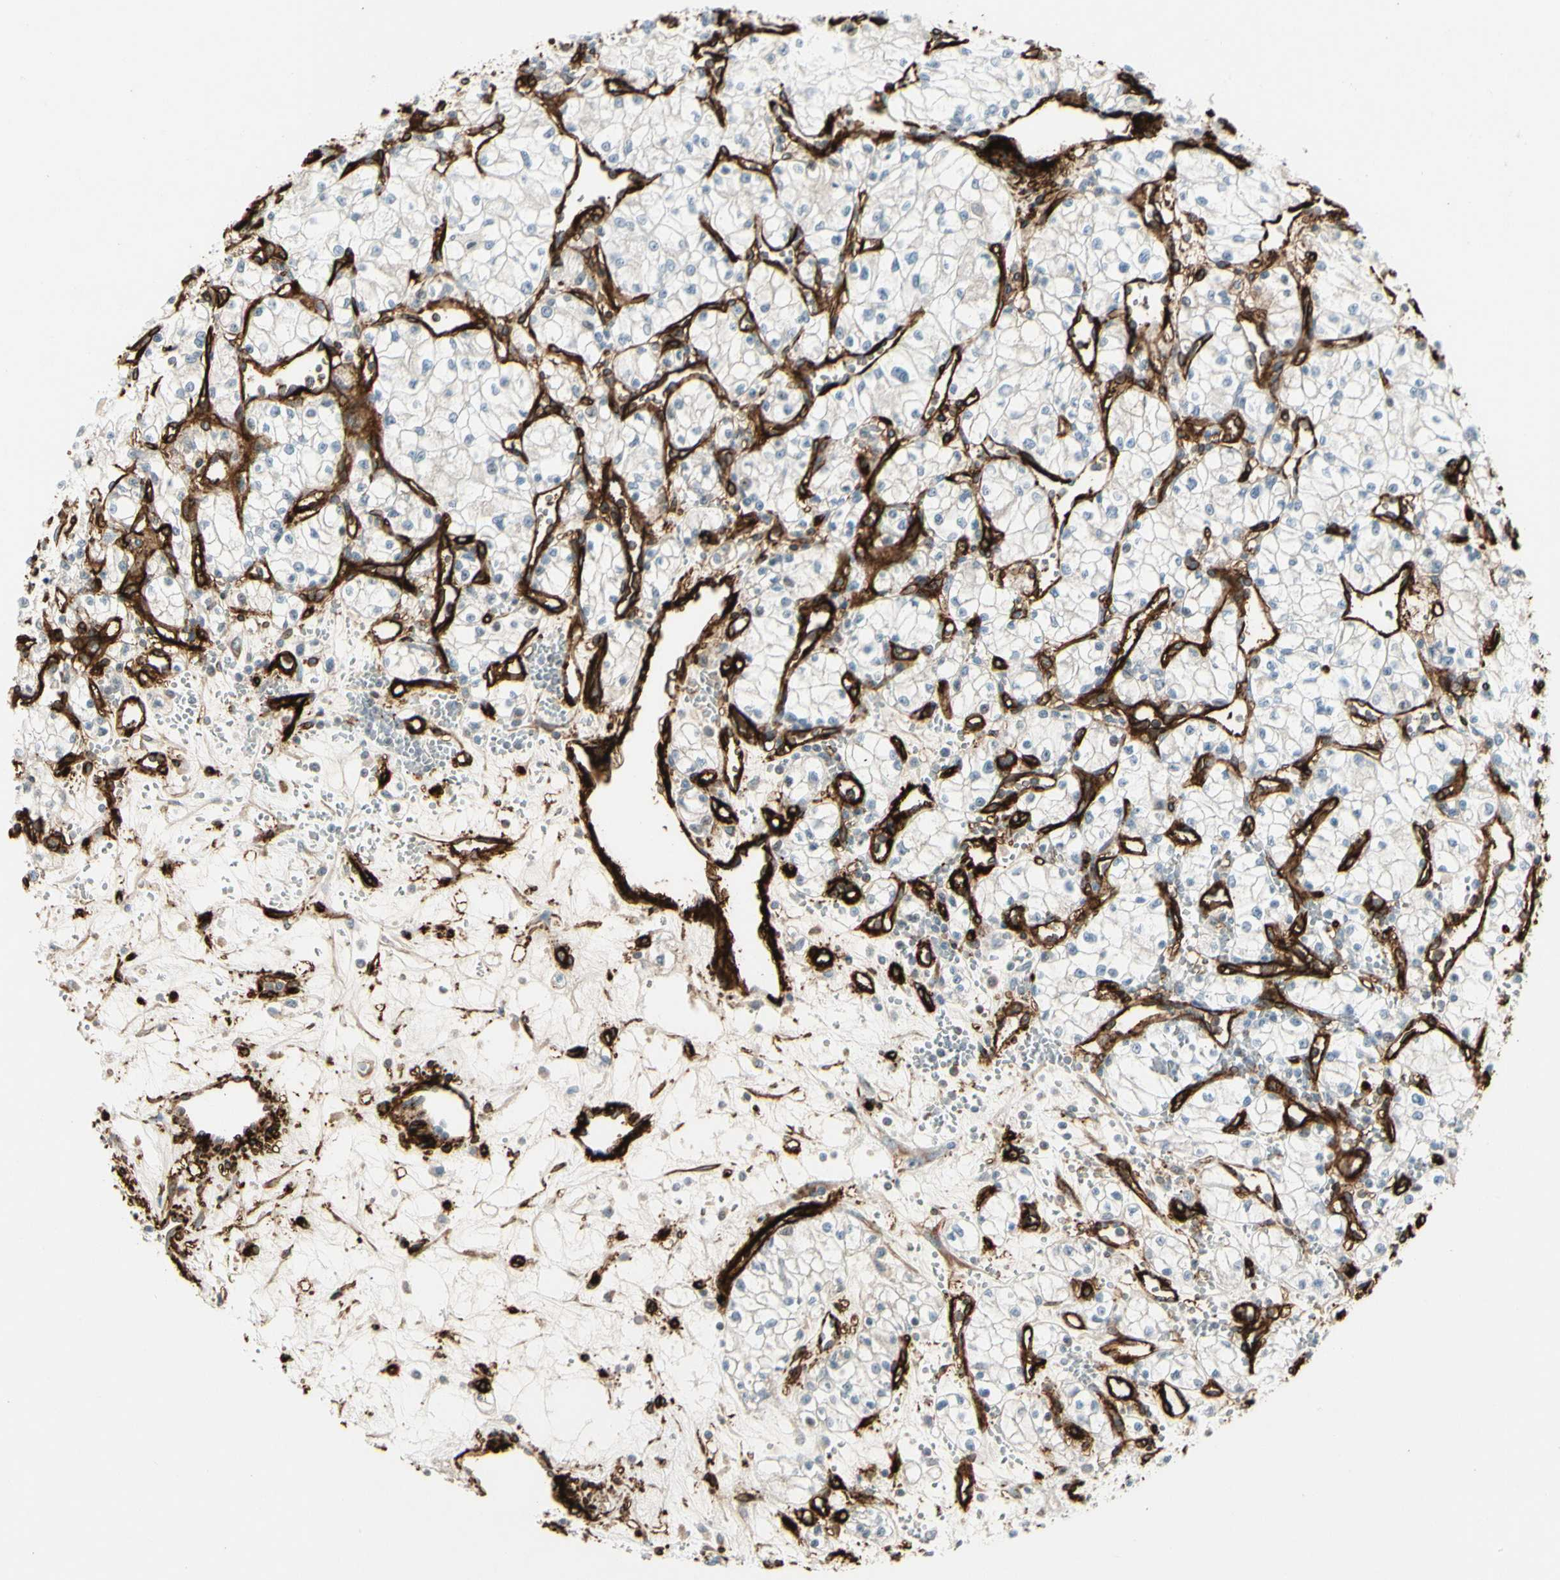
{"staining": {"intensity": "negative", "quantity": "none", "location": "none"}, "tissue": "renal cancer", "cell_type": "Tumor cells", "image_type": "cancer", "snomed": [{"axis": "morphology", "description": "Normal tissue, NOS"}, {"axis": "morphology", "description": "Adenocarcinoma, NOS"}, {"axis": "topography", "description": "Kidney"}], "caption": "Photomicrograph shows no significant protein positivity in tumor cells of renal adenocarcinoma. (DAB IHC, high magnification).", "gene": "MCAM", "patient": {"sex": "male", "age": 59}}